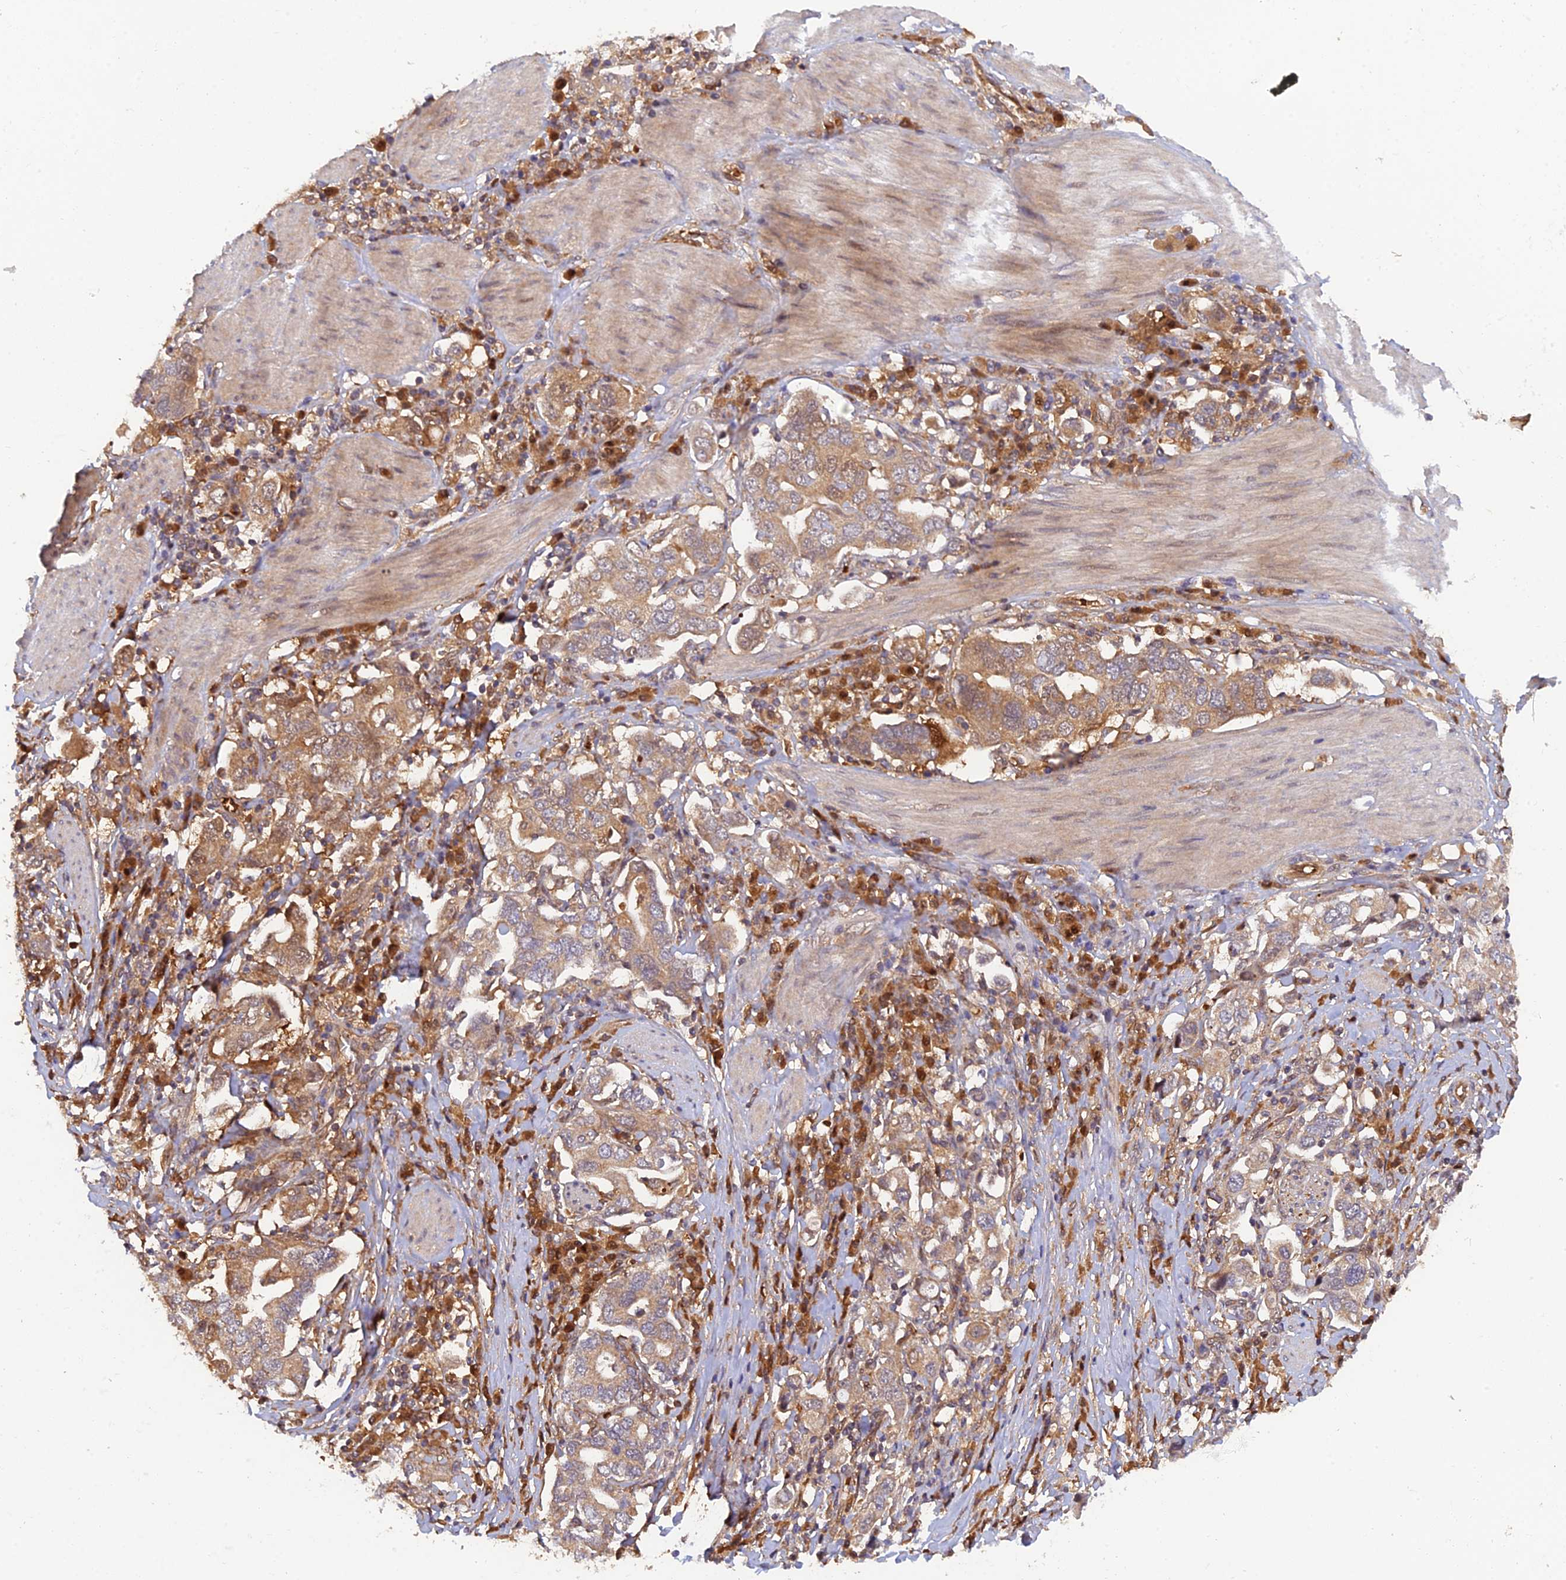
{"staining": {"intensity": "moderate", "quantity": ">75%", "location": "cytoplasmic/membranous"}, "tissue": "stomach cancer", "cell_type": "Tumor cells", "image_type": "cancer", "snomed": [{"axis": "morphology", "description": "Adenocarcinoma, NOS"}, {"axis": "topography", "description": "Stomach, upper"}, {"axis": "topography", "description": "Stomach"}], "caption": "This photomicrograph reveals stomach cancer stained with immunohistochemistry (IHC) to label a protein in brown. The cytoplasmic/membranous of tumor cells show moderate positivity for the protein. Nuclei are counter-stained blue.", "gene": "ARL2BP", "patient": {"sex": "male", "age": 62}}